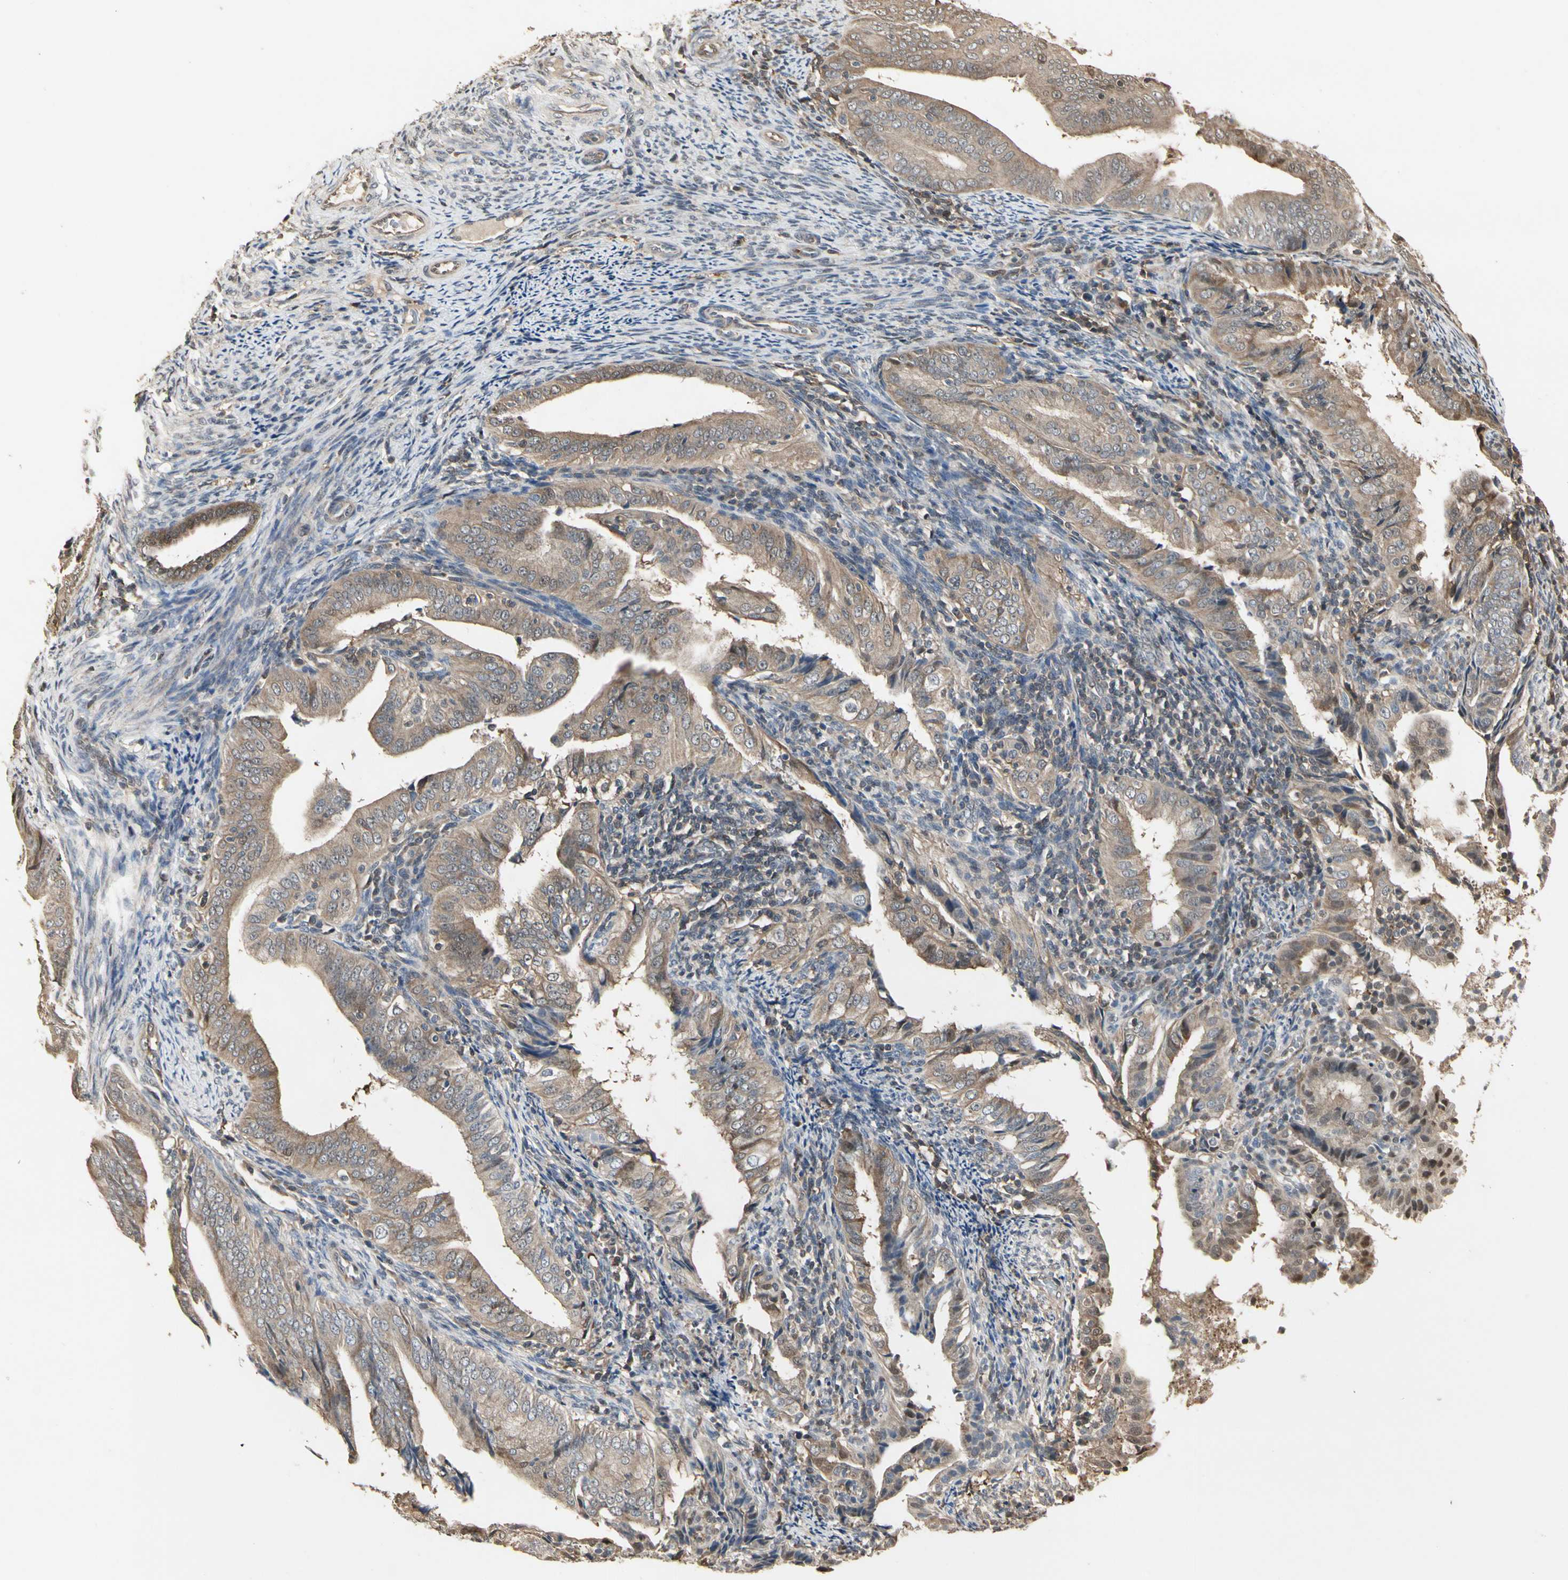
{"staining": {"intensity": "weak", "quantity": ">75%", "location": "cytoplasmic/membranous"}, "tissue": "endometrial cancer", "cell_type": "Tumor cells", "image_type": "cancer", "snomed": [{"axis": "morphology", "description": "Adenocarcinoma, NOS"}, {"axis": "topography", "description": "Endometrium"}], "caption": "A photomicrograph of adenocarcinoma (endometrial) stained for a protein exhibits weak cytoplasmic/membranous brown staining in tumor cells.", "gene": "DRG2", "patient": {"sex": "female", "age": 58}}